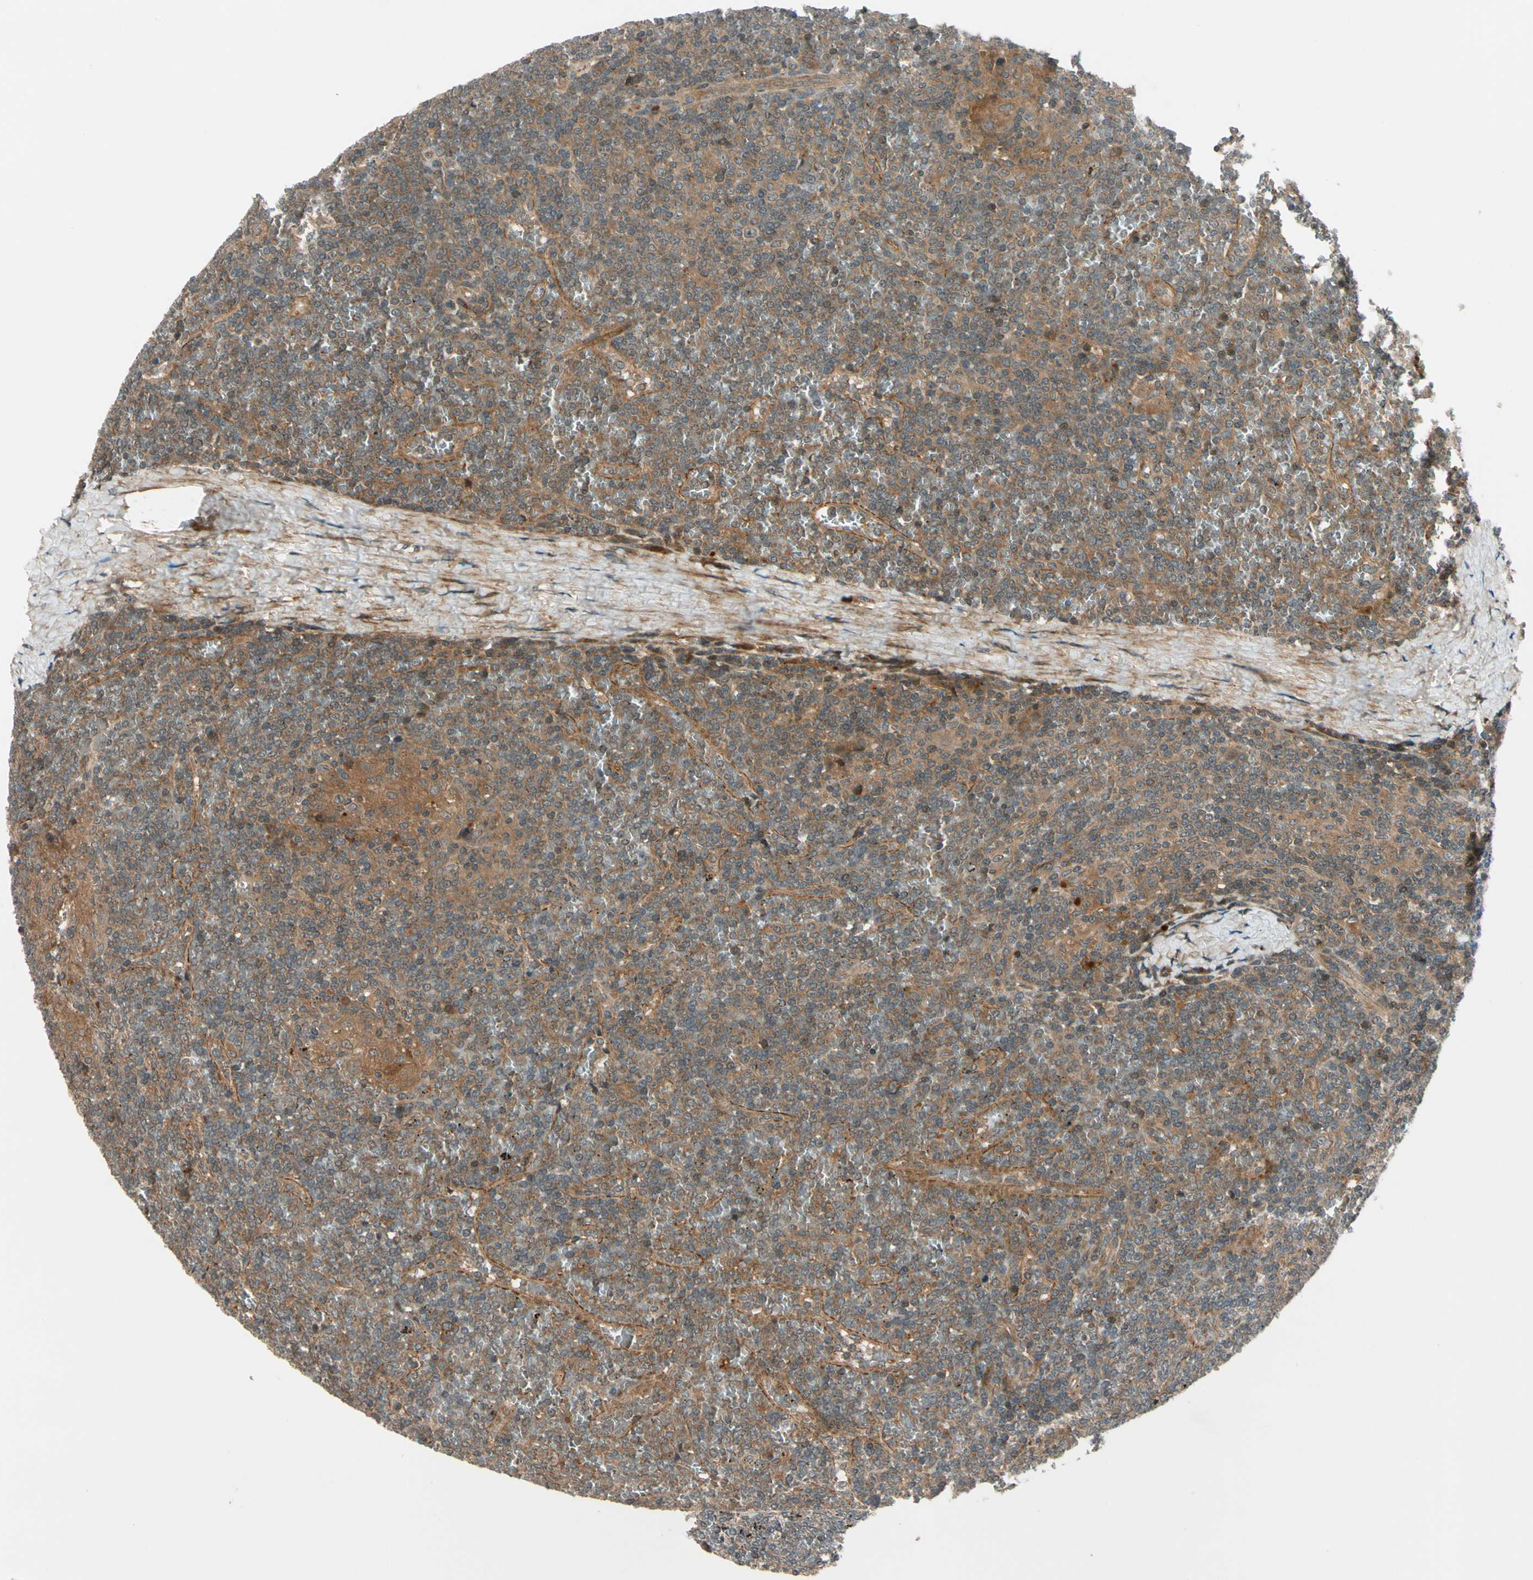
{"staining": {"intensity": "moderate", "quantity": ">75%", "location": "cytoplasmic/membranous"}, "tissue": "lymphoma", "cell_type": "Tumor cells", "image_type": "cancer", "snomed": [{"axis": "morphology", "description": "Malignant lymphoma, non-Hodgkin's type, Low grade"}, {"axis": "topography", "description": "Spleen"}], "caption": "Tumor cells display medium levels of moderate cytoplasmic/membranous positivity in about >75% of cells in human lymphoma.", "gene": "ACVR1C", "patient": {"sex": "female", "age": 19}}